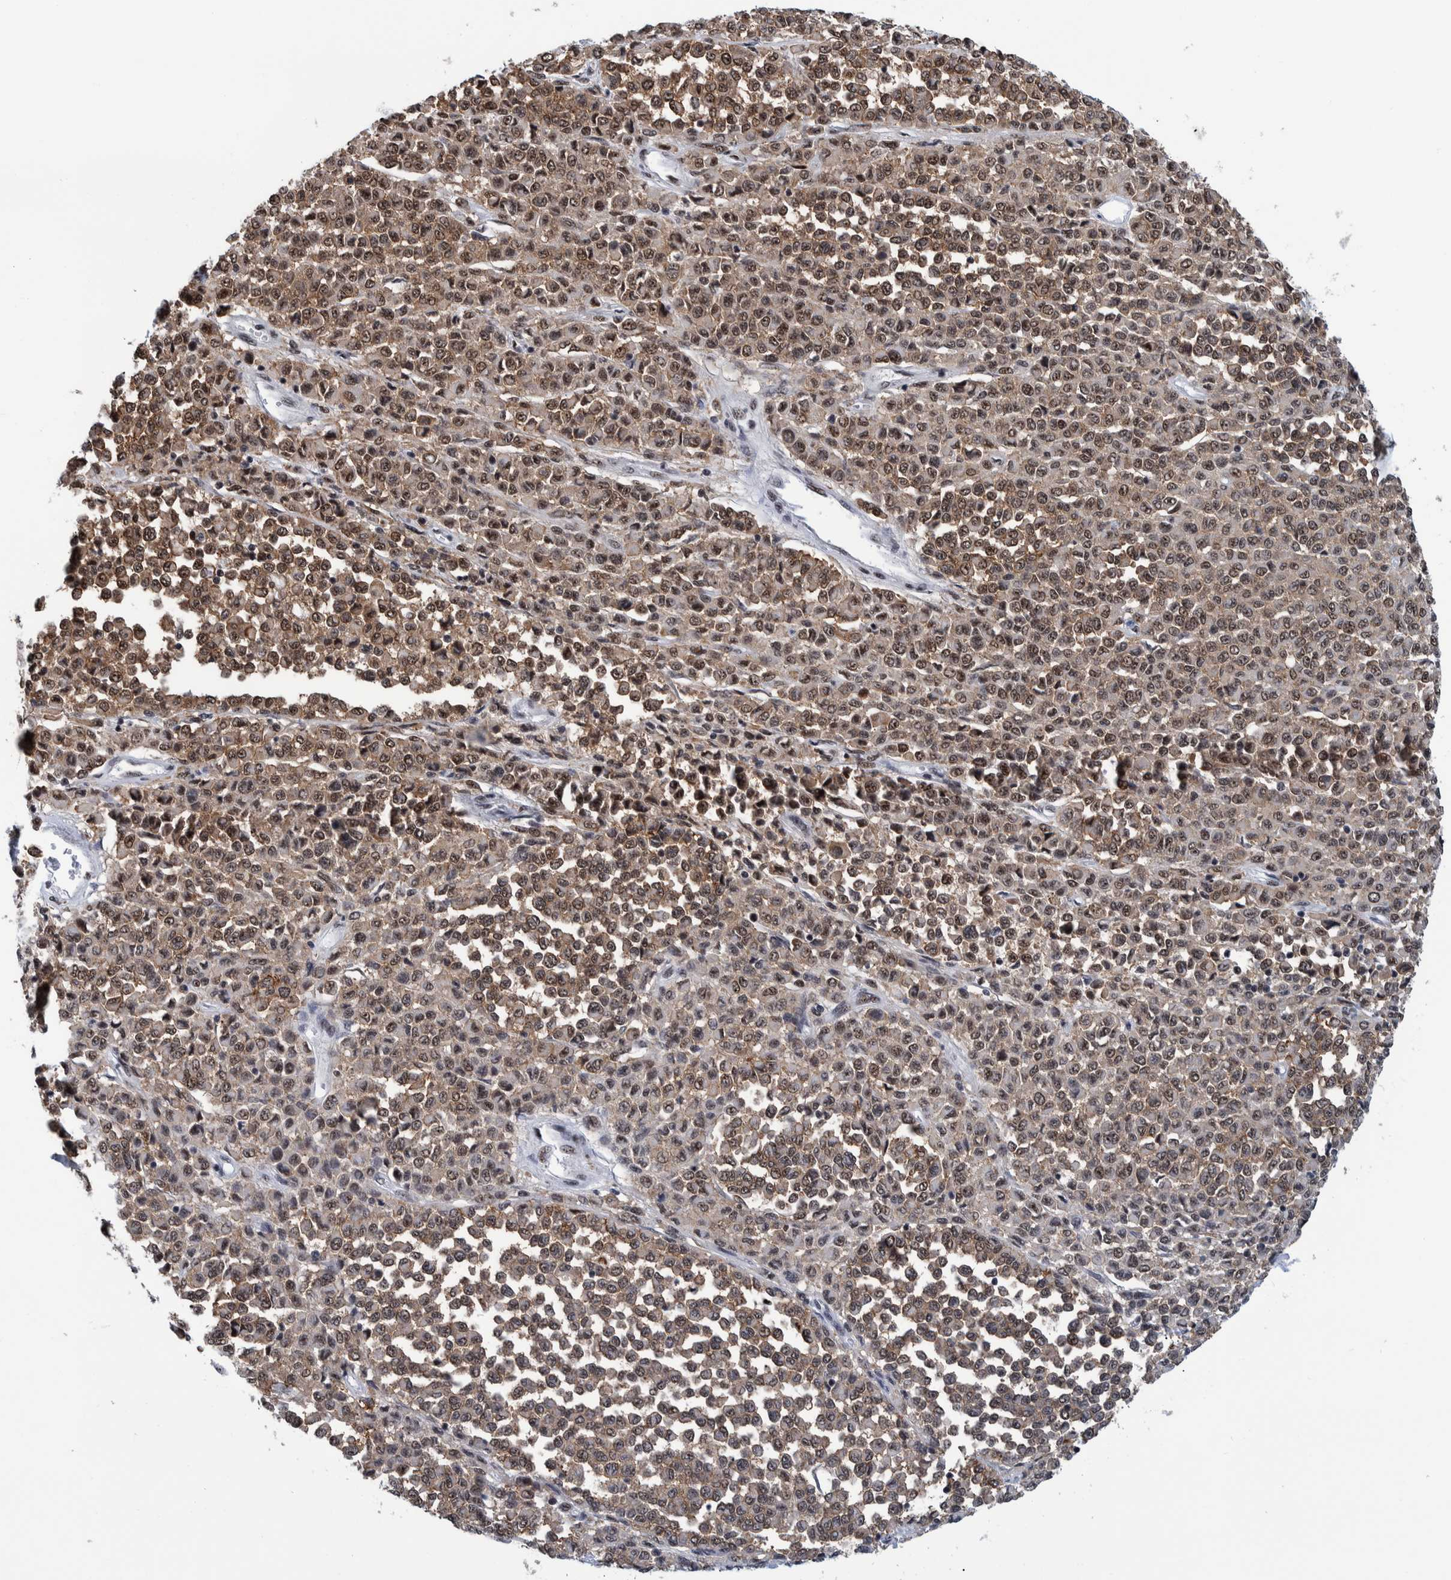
{"staining": {"intensity": "strong", "quantity": ">75%", "location": "nuclear"}, "tissue": "melanoma", "cell_type": "Tumor cells", "image_type": "cancer", "snomed": [{"axis": "morphology", "description": "Malignant melanoma, Metastatic site"}, {"axis": "topography", "description": "Pancreas"}], "caption": "Immunohistochemistry image of melanoma stained for a protein (brown), which shows high levels of strong nuclear staining in approximately >75% of tumor cells.", "gene": "EFTUD2", "patient": {"sex": "female", "age": 30}}